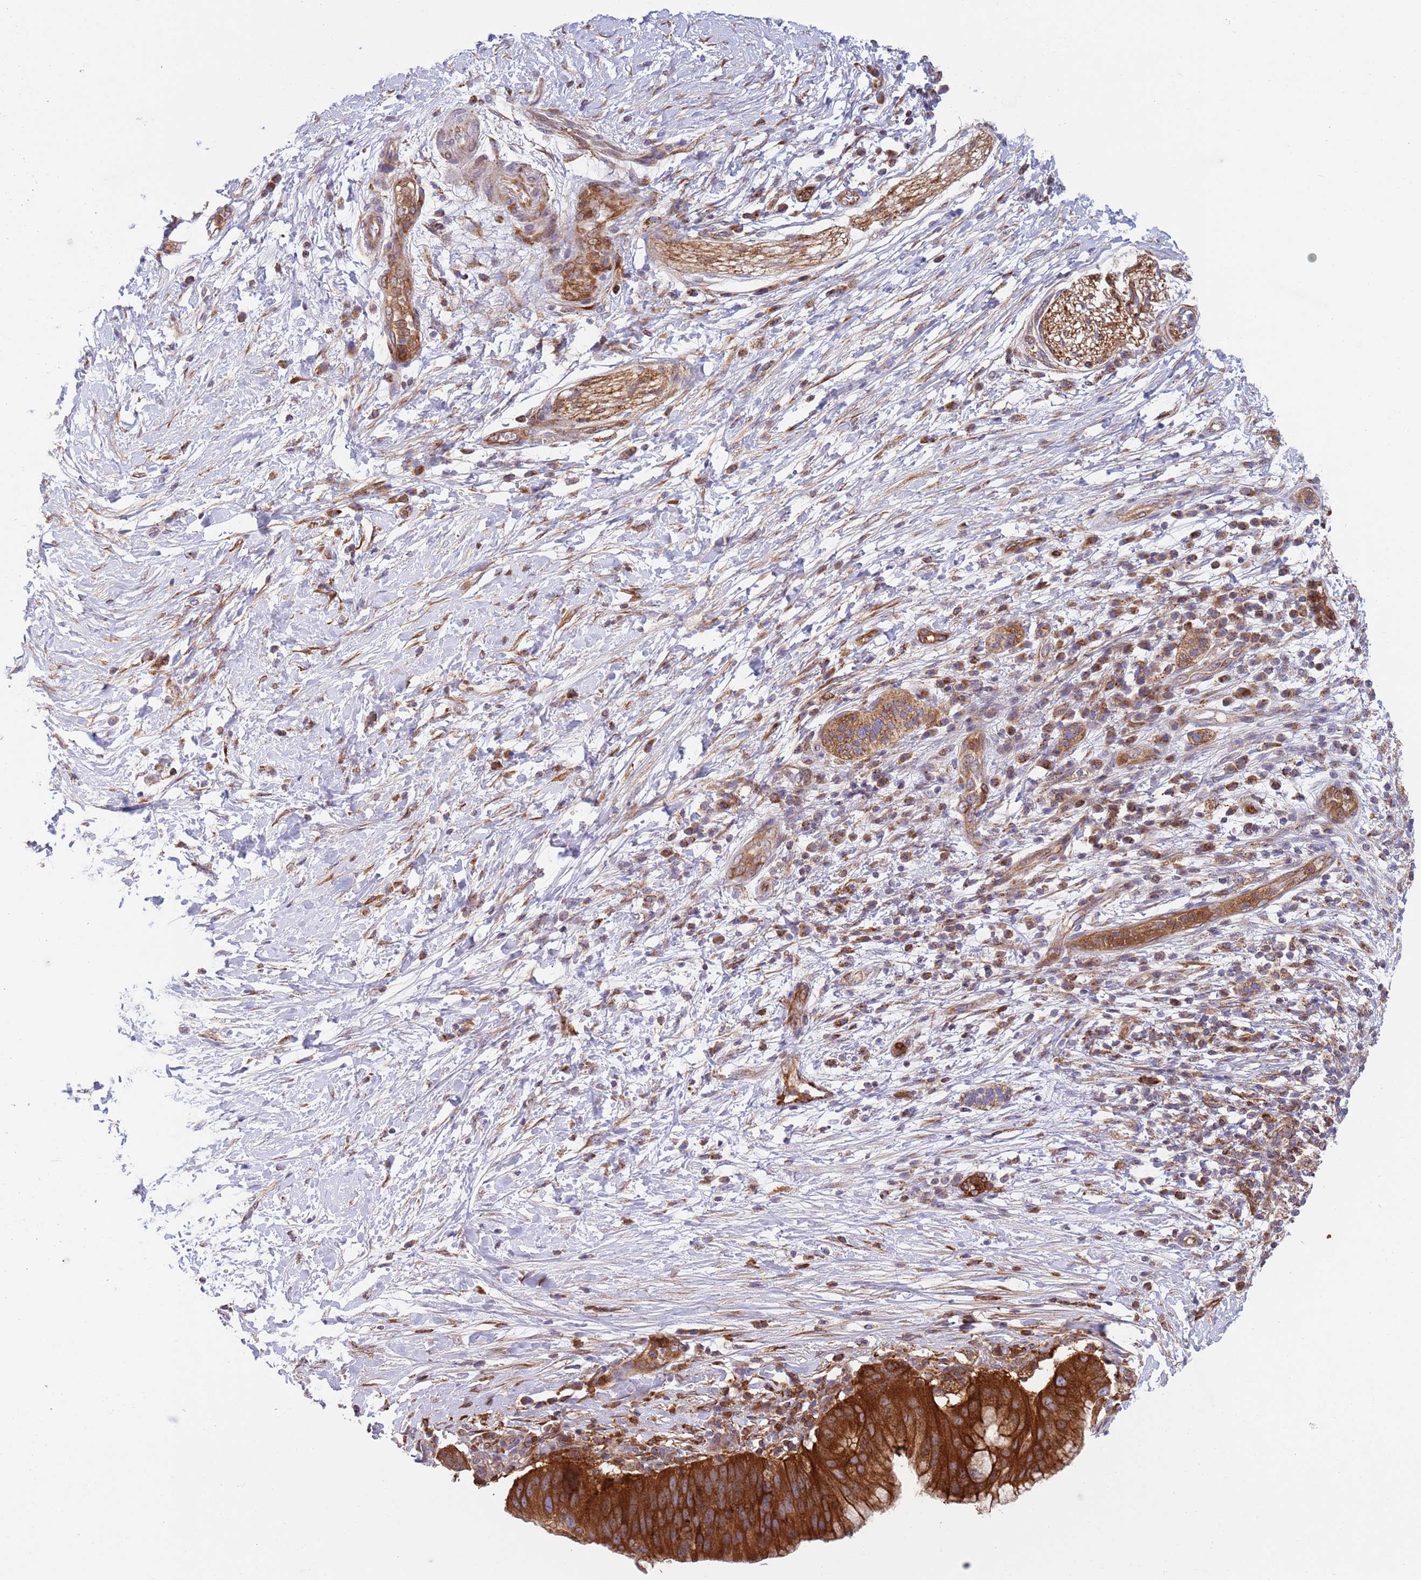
{"staining": {"intensity": "strong", "quantity": ">75%", "location": "cytoplasmic/membranous"}, "tissue": "pancreatic cancer", "cell_type": "Tumor cells", "image_type": "cancer", "snomed": [{"axis": "morphology", "description": "Adenocarcinoma, NOS"}, {"axis": "topography", "description": "Pancreas"}], "caption": "IHC image of neoplastic tissue: human pancreatic cancer stained using IHC shows high levels of strong protein expression localized specifically in the cytoplasmic/membranous of tumor cells, appearing as a cytoplasmic/membranous brown color.", "gene": "ZMYM5", "patient": {"sex": "male", "age": 68}}